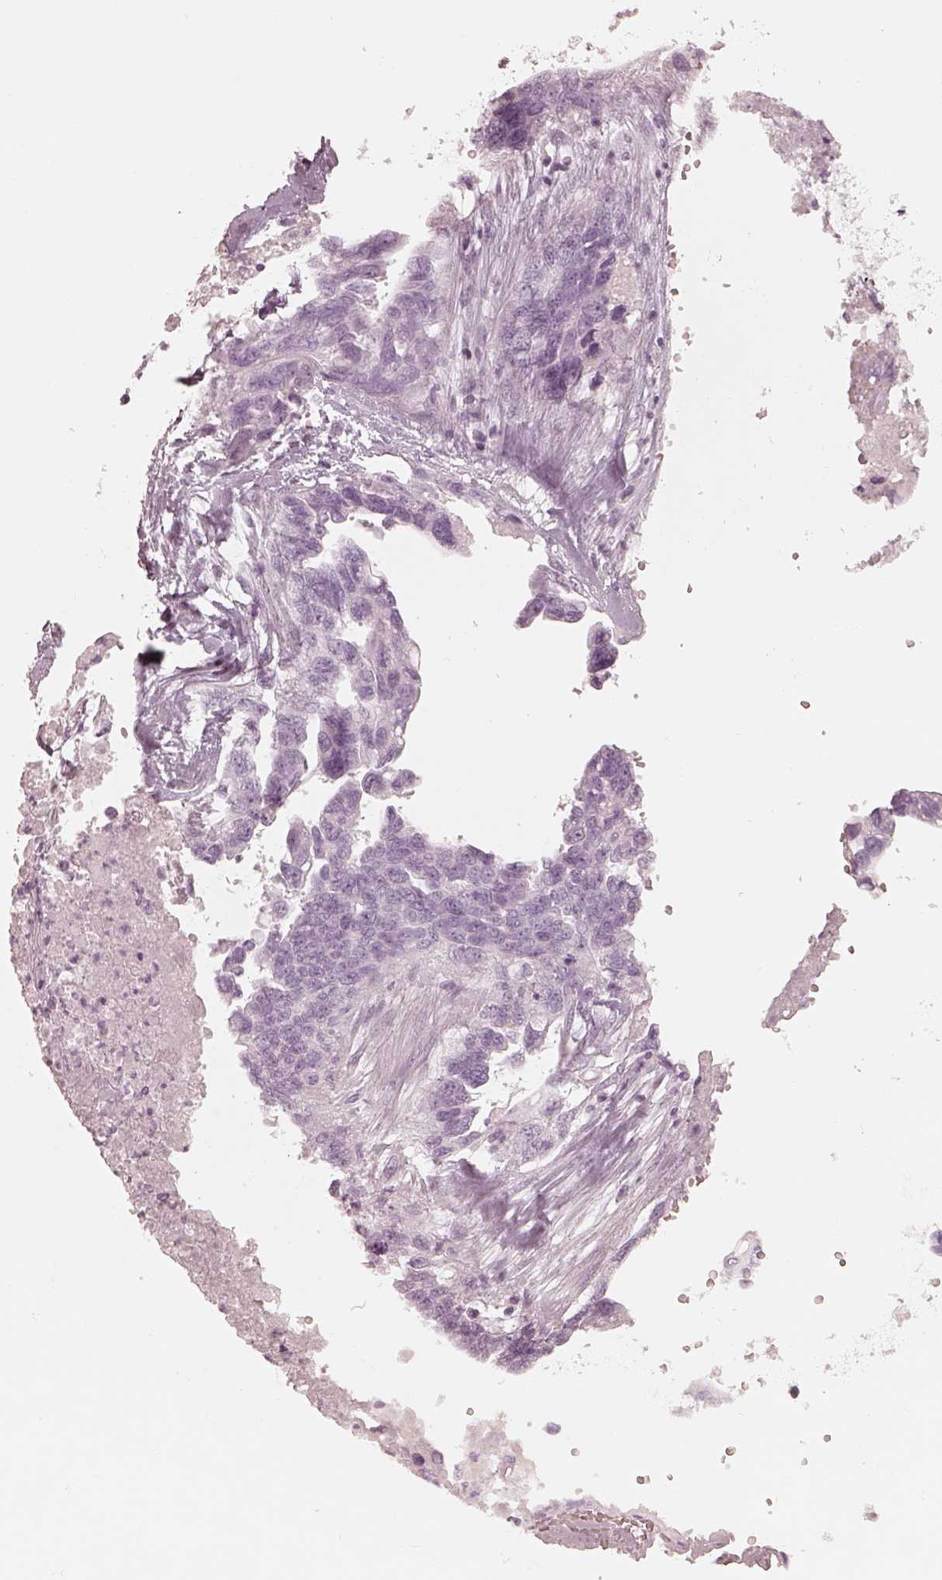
{"staining": {"intensity": "negative", "quantity": "none", "location": "none"}, "tissue": "ovarian cancer", "cell_type": "Tumor cells", "image_type": "cancer", "snomed": [{"axis": "morphology", "description": "Cystadenocarcinoma, serous, NOS"}, {"axis": "topography", "description": "Ovary"}], "caption": "Micrograph shows no protein staining in tumor cells of ovarian cancer tissue.", "gene": "KRT82", "patient": {"sex": "female", "age": 69}}